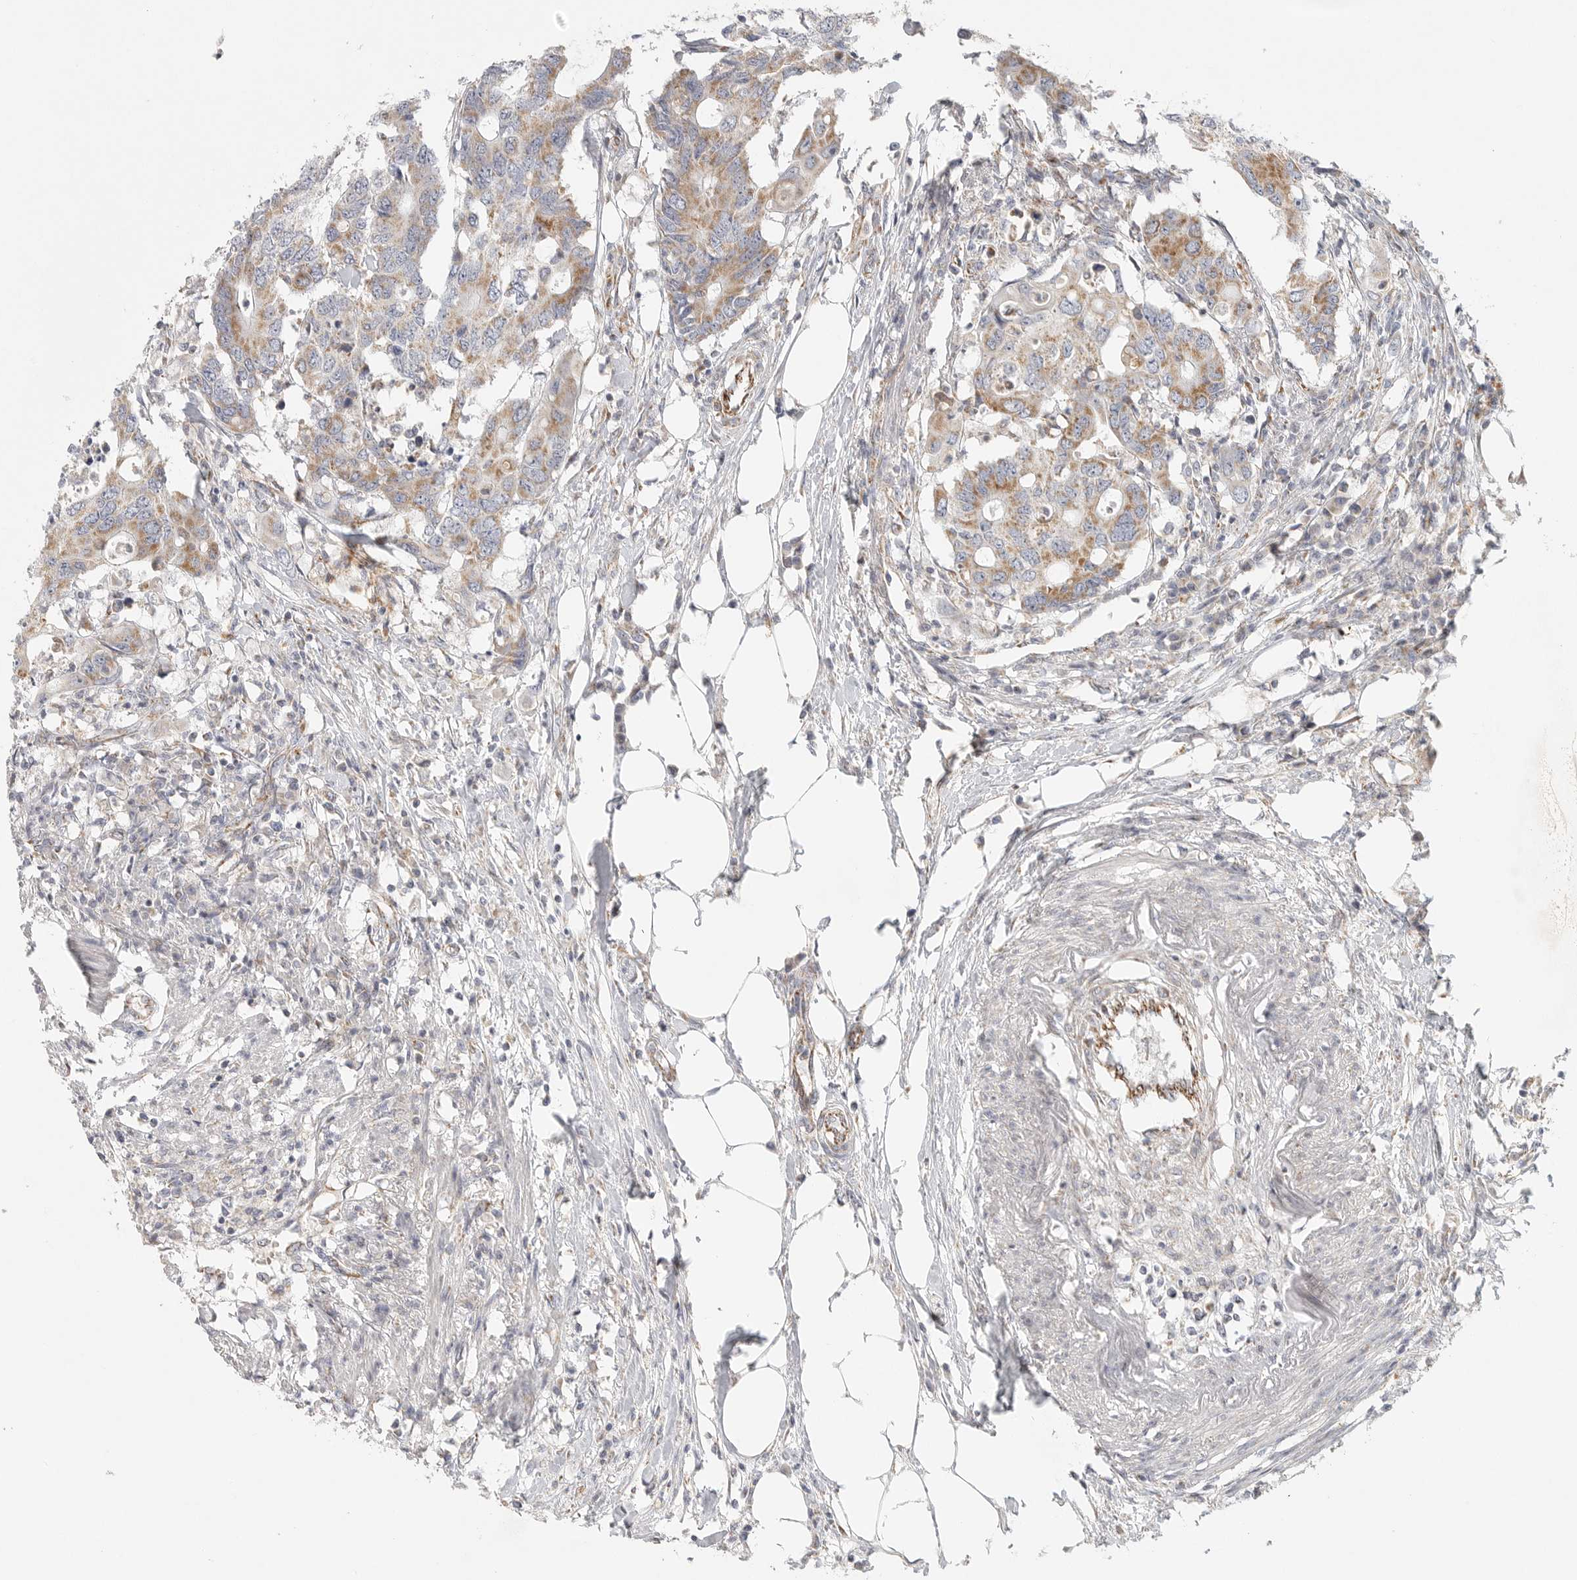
{"staining": {"intensity": "moderate", "quantity": ">75%", "location": "cytoplasmic/membranous"}, "tissue": "colorectal cancer", "cell_type": "Tumor cells", "image_type": "cancer", "snomed": [{"axis": "morphology", "description": "Adenocarcinoma, NOS"}, {"axis": "topography", "description": "Colon"}], "caption": "Colorectal cancer (adenocarcinoma) stained with a protein marker reveals moderate staining in tumor cells.", "gene": "SLC25A26", "patient": {"sex": "male", "age": 71}}